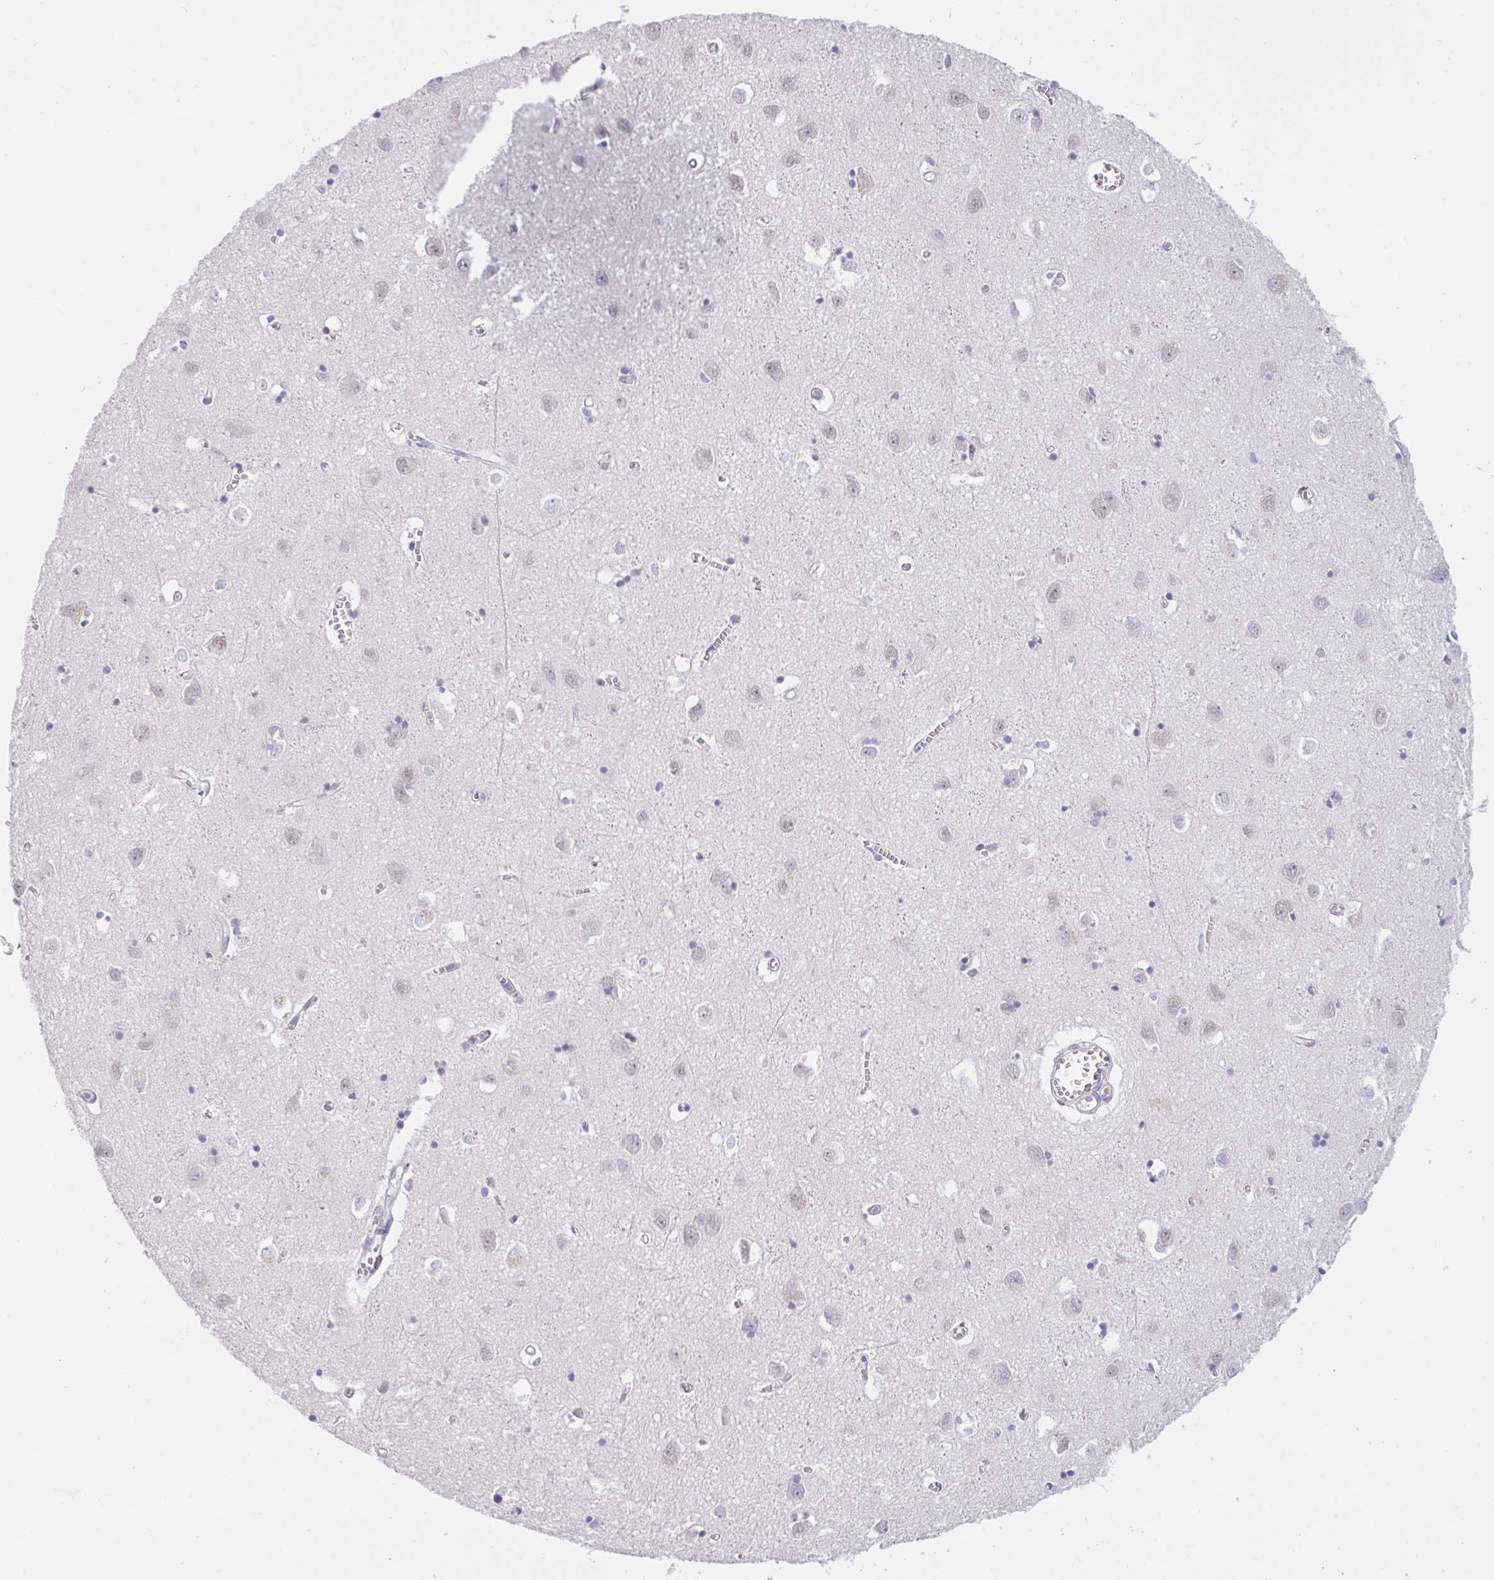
{"staining": {"intensity": "negative", "quantity": "none", "location": "none"}, "tissue": "cerebral cortex", "cell_type": "Endothelial cells", "image_type": "normal", "snomed": [{"axis": "morphology", "description": "Normal tissue, NOS"}, {"axis": "topography", "description": "Cerebral cortex"}], "caption": "This is a histopathology image of immunohistochemistry (IHC) staining of unremarkable cerebral cortex, which shows no expression in endothelial cells. Brightfield microscopy of immunohistochemistry stained with DAB (3,3'-diaminobenzidine) (brown) and hematoxylin (blue), captured at high magnification.", "gene": "DSCAML1", "patient": {"sex": "male", "age": 70}}